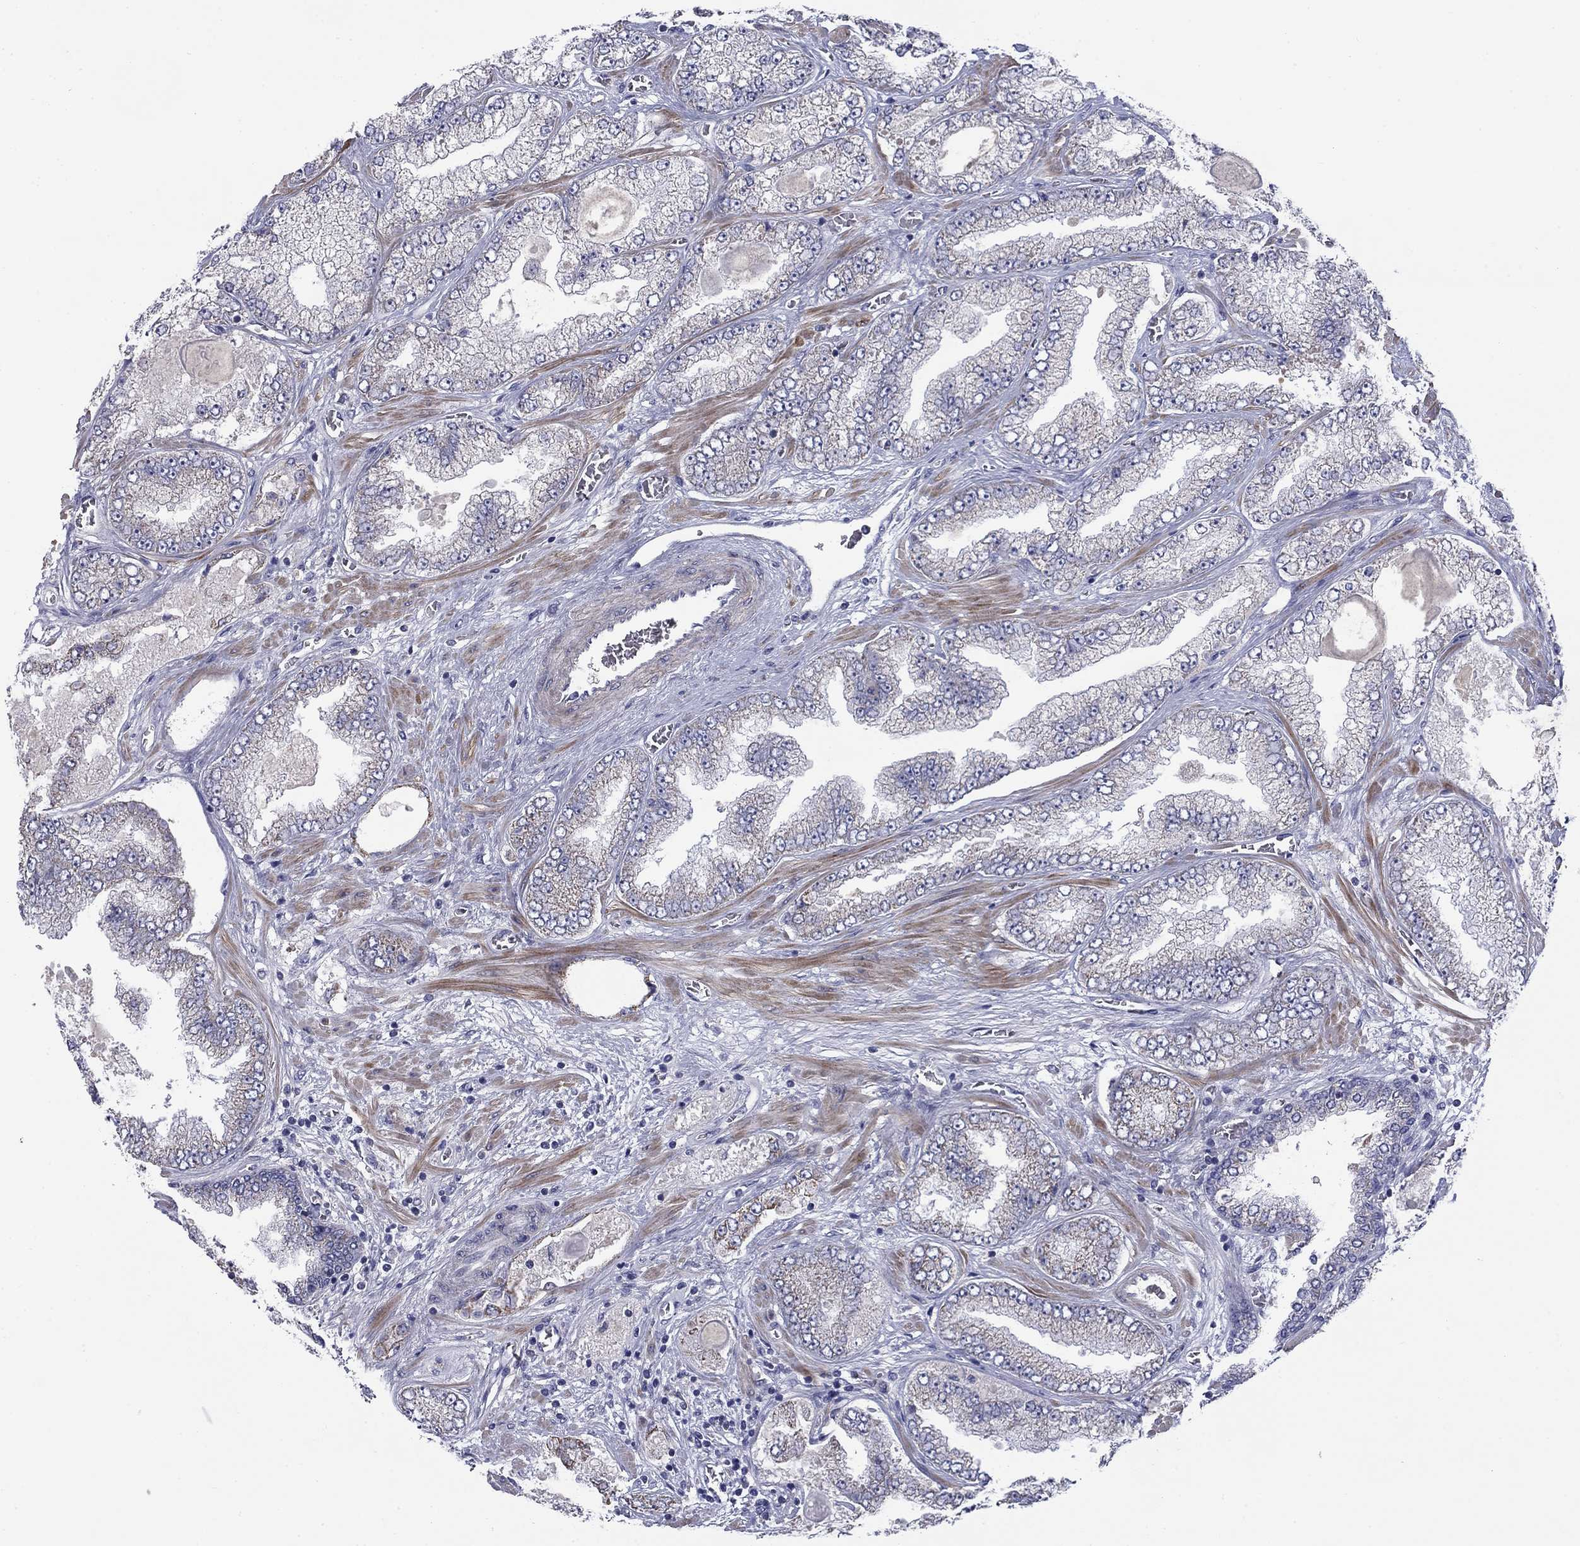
{"staining": {"intensity": "negative", "quantity": "none", "location": "none"}, "tissue": "prostate cancer", "cell_type": "Tumor cells", "image_type": "cancer", "snomed": [{"axis": "morphology", "description": "Adenocarcinoma, Low grade"}, {"axis": "topography", "description": "Prostate"}], "caption": "The immunohistochemistry image has no significant staining in tumor cells of prostate cancer (low-grade adenocarcinoma) tissue.", "gene": "FRK", "patient": {"sex": "male", "age": 57}}